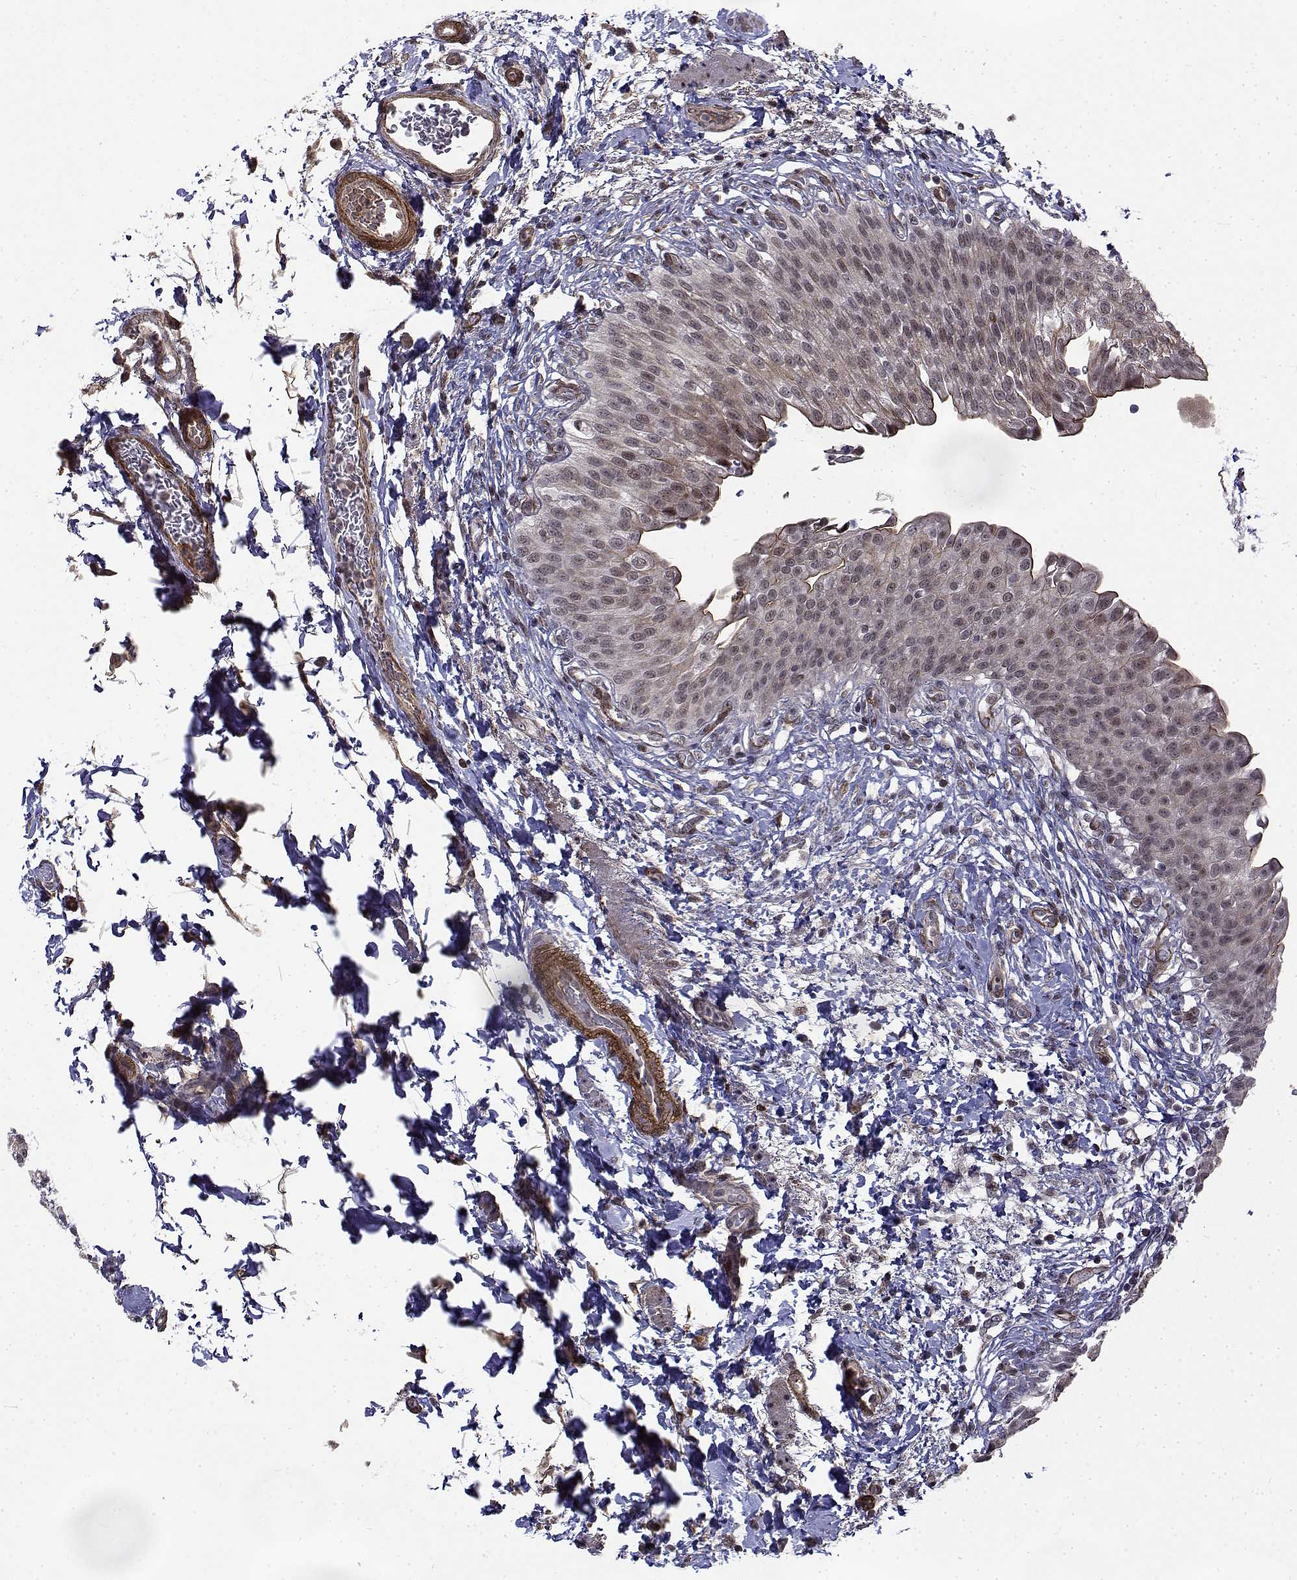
{"staining": {"intensity": "moderate", "quantity": "25%-75%", "location": "cytoplasmic/membranous,nuclear"}, "tissue": "urinary bladder", "cell_type": "Urothelial cells", "image_type": "normal", "snomed": [{"axis": "morphology", "description": "Normal tissue, NOS"}, {"axis": "topography", "description": "Urinary bladder"}, {"axis": "topography", "description": "Peripheral nerve tissue"}], "caption": "IHC micrograph of unremarkable urinary bladder: urinary bladder stained using immunohistochemistry shows medium levels of moderate protein expression localized specifically in the cytoplasmic/membranous,nuclear of urothelial cells, appearing as a cytoplasmic/membranous,nuclear brown color.", "gene": "ITGA7", "patient": {"sex": "female", "age": 60}}